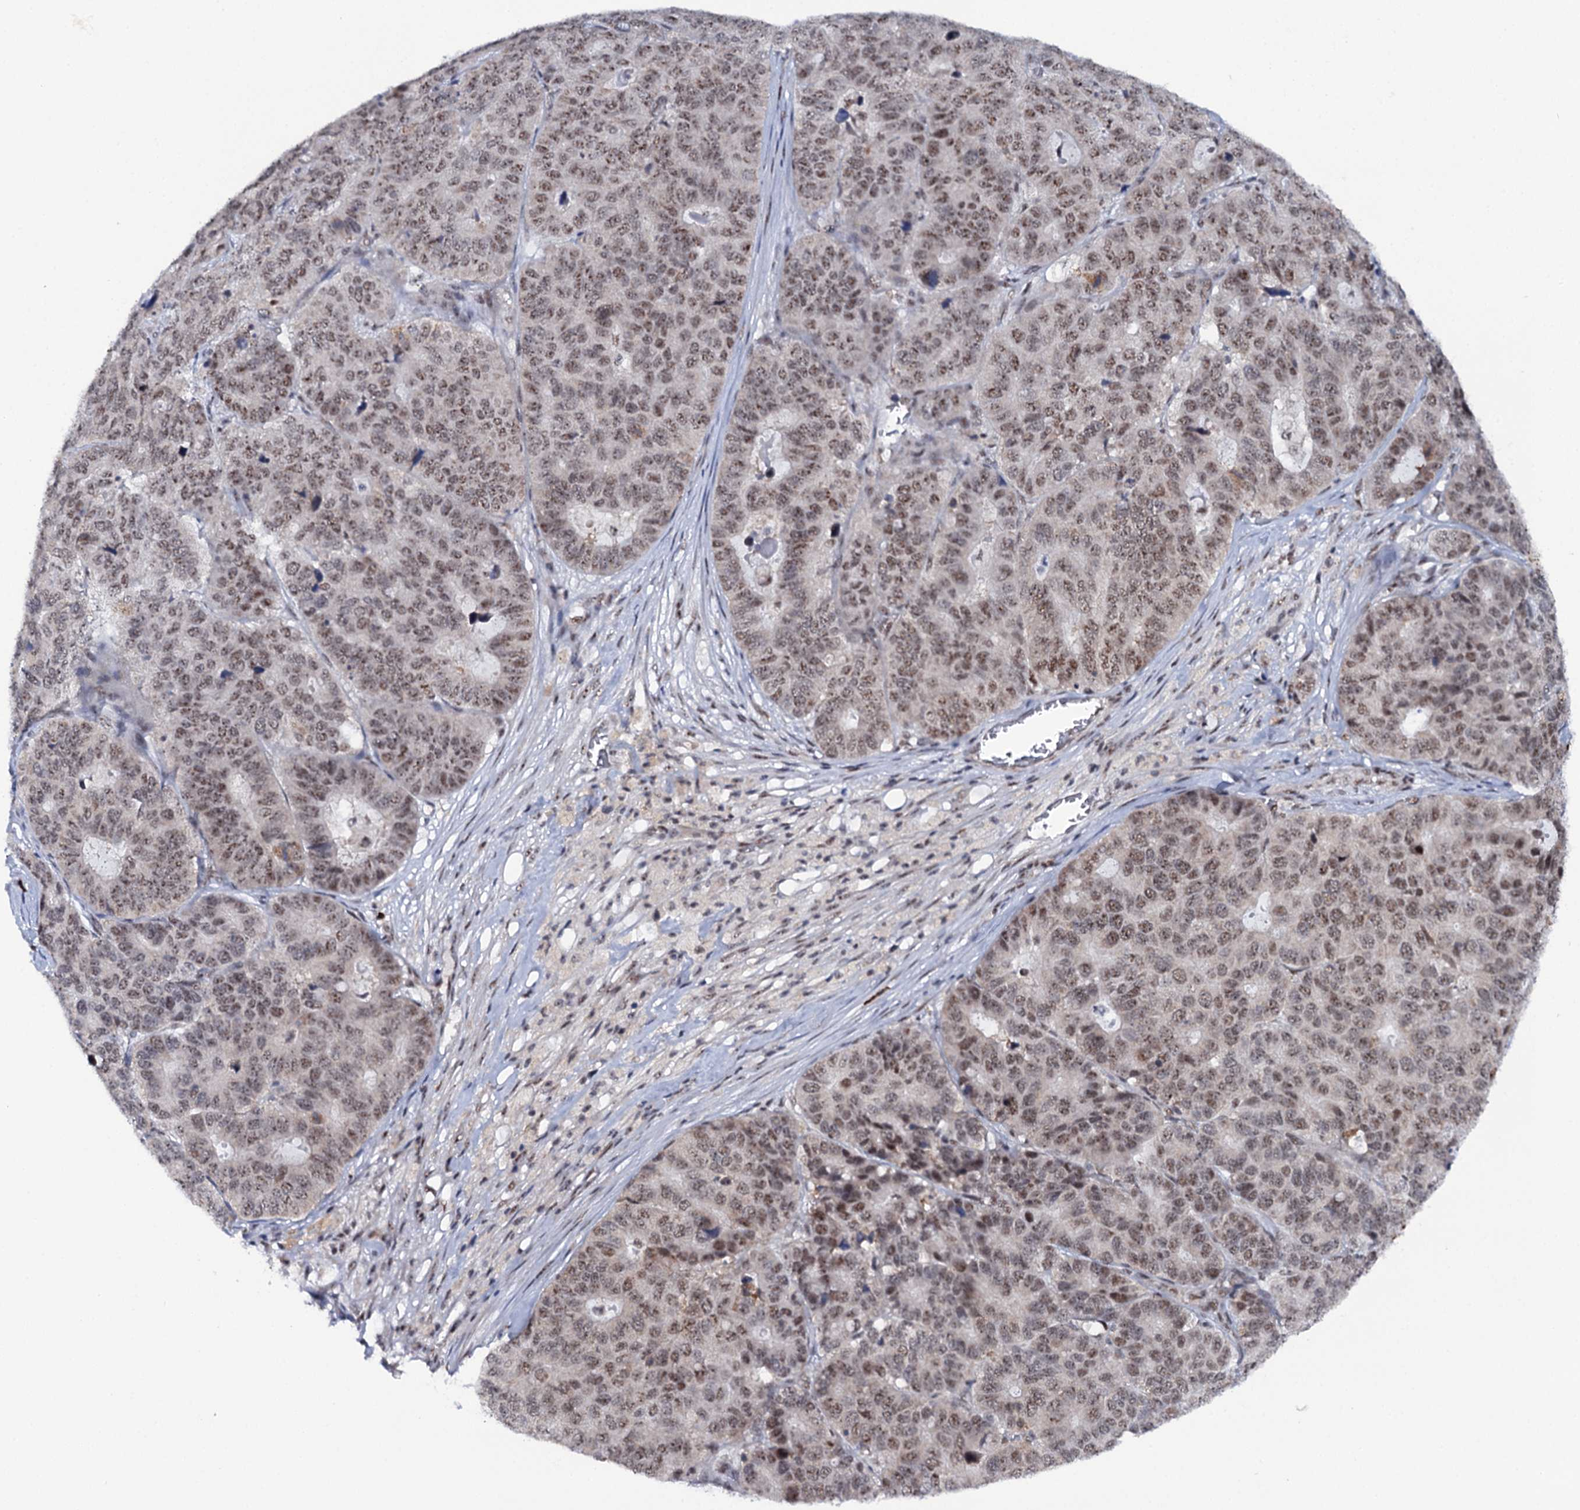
{"staining": {"intensity": "moderate", "quantity": ">75%", "location": "nuclear"}, "tissue": "pancreatic cancer", "cell_type": "Tumor cells", "image_type": "cancer", "snomed": [{"axis": "morphology", "description": "Adenocarcinoma, NOS"}, {"axis": "topography", "description": "Pancreas"}], "caption": "IHC micrograph of human pancreatic adenocarcinoma stained for a protein (brown), which demonstrates medium levels of moderate nuclear positivity in approximately >75% of tumor cells.", "gene": "BUD13", "patient": {"sex": "male", "age": 50}}